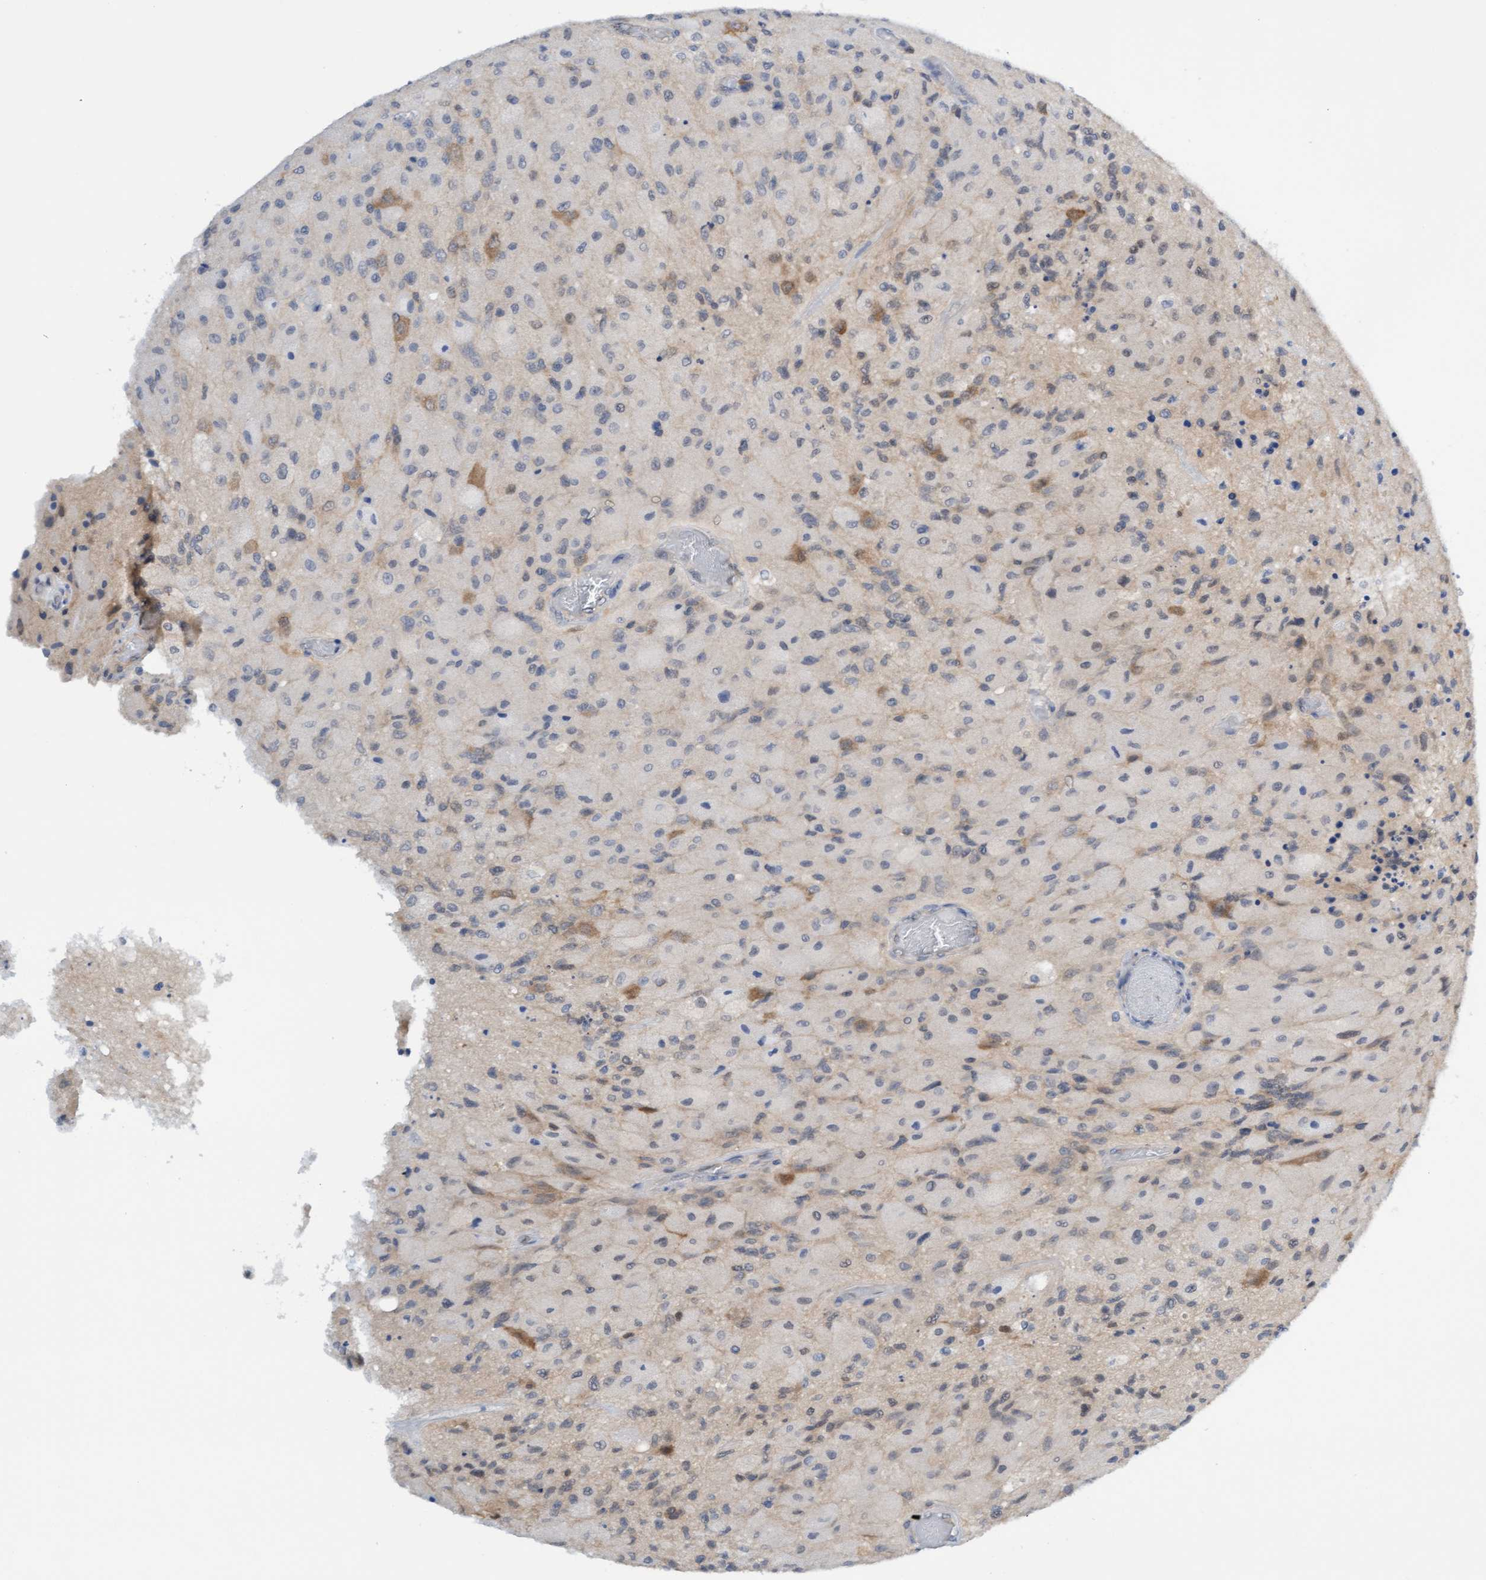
{"staining": {"intensity": "moderate", "quantity": "<25%", "location": "cytoplasmic/membranous"}, "tissue": "glioma", "cell_type": "Tumor cells", "image_type": "cancer", "snomed": [{"axis": "morphology", "description": "Normal tissue, NOS"}, {"axis": "morphology", "description": "Glioma, malignant, High grade"}, {"axis": "topography", "description": "Cerebral cortex"}], "caption": "Immunohistochemical staining of malignant glioma (high-grade) shows low levels of moderate cytoplasmic/membranous protein expression in approximately <25% of tumor cells.", "gene": "AMZ2", "patient": {"sex": "male", "age": 77}}